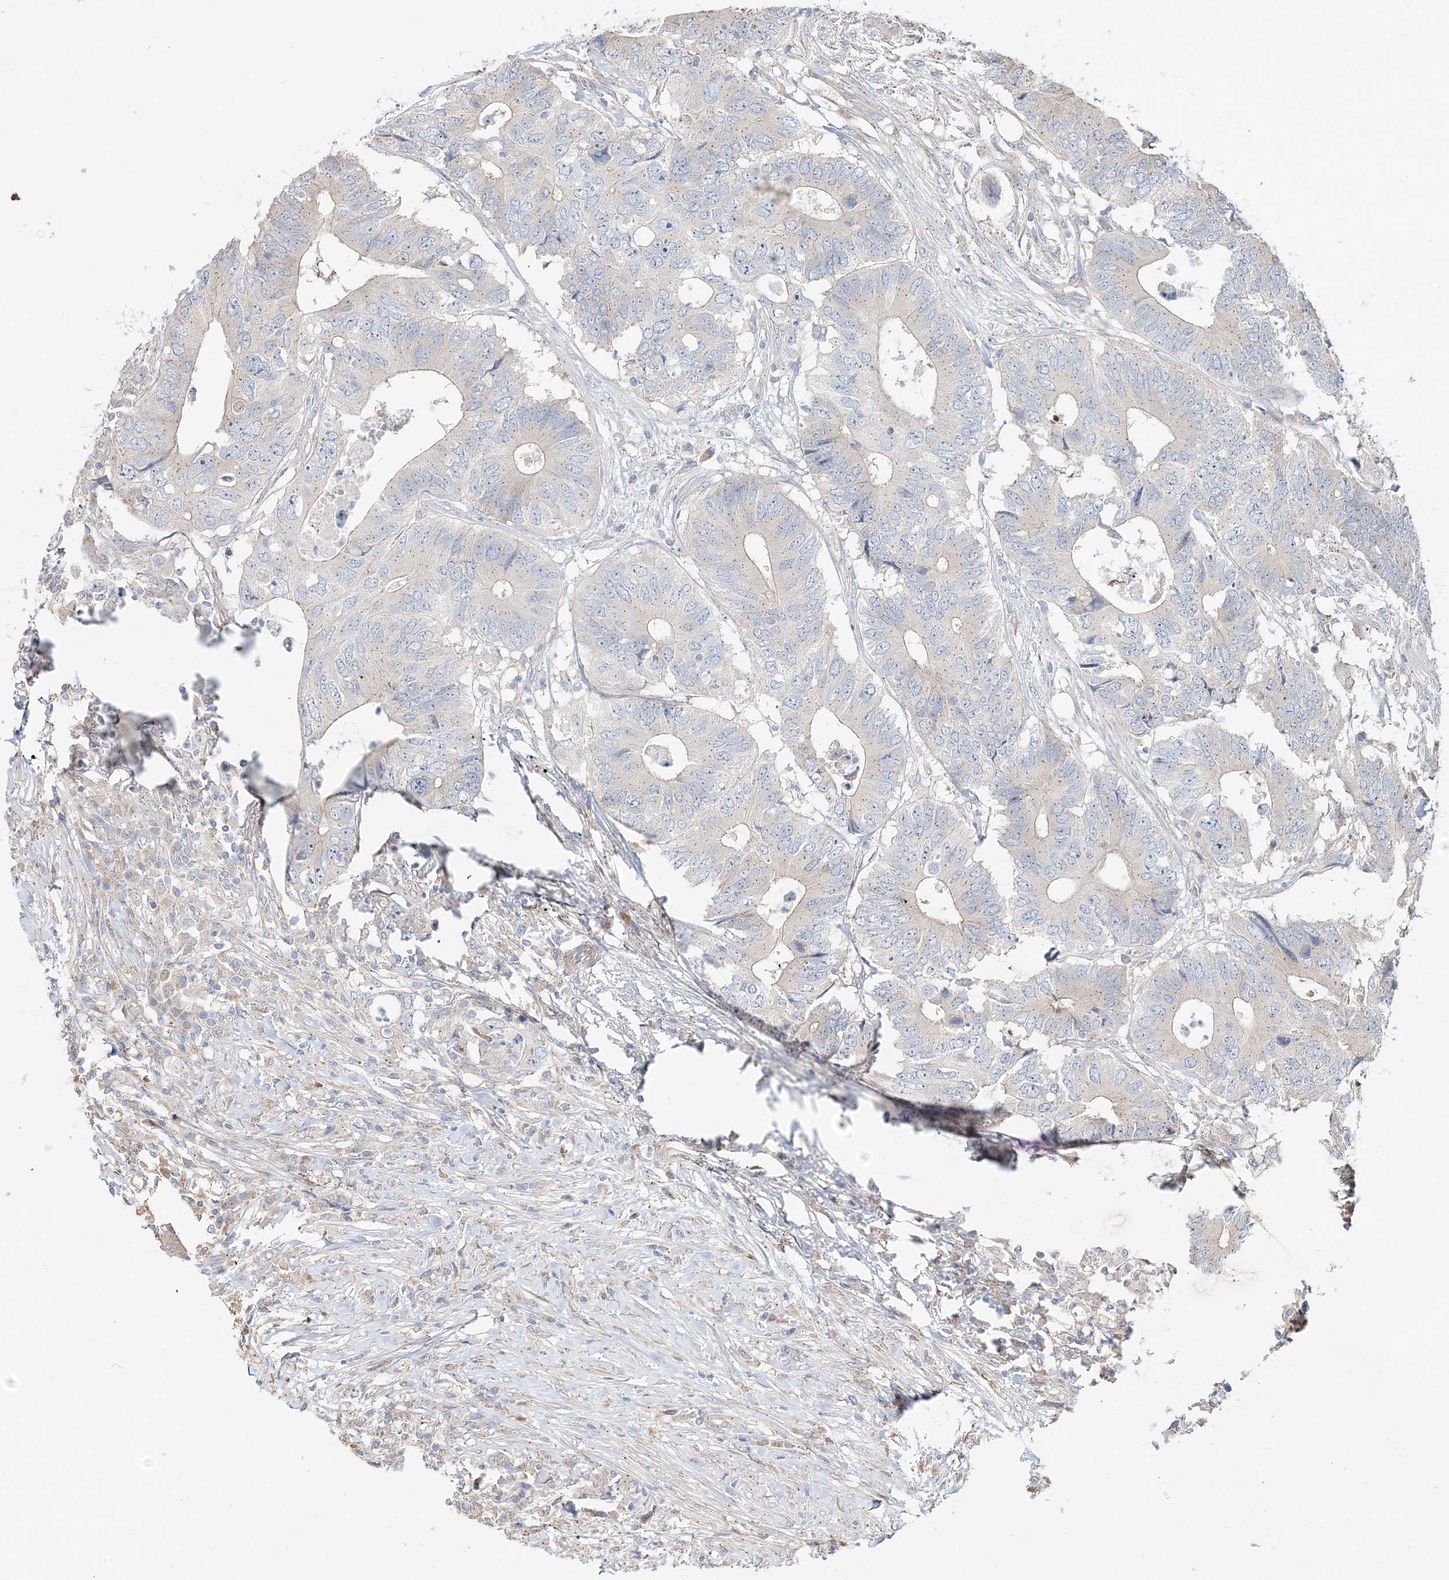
{"staining": {"intensity": "negative", "quantity": "none", "location": "none"}, "tissue": "colorectal cancer", "cell_type": "Tumor cells", "image_type": "cancer", "snomed": [{"axis": "morphology", "description": "Adenocarcinoma, NOS"}, {"axis": "topography", "description": "Colon"}], "caption": "This is an immunohistochemistry histopathology image of colorectal cancer. There is no staining in tumor cells.", "gene": "CXXC5", "patient": {"sex": "male", "age": 71}}